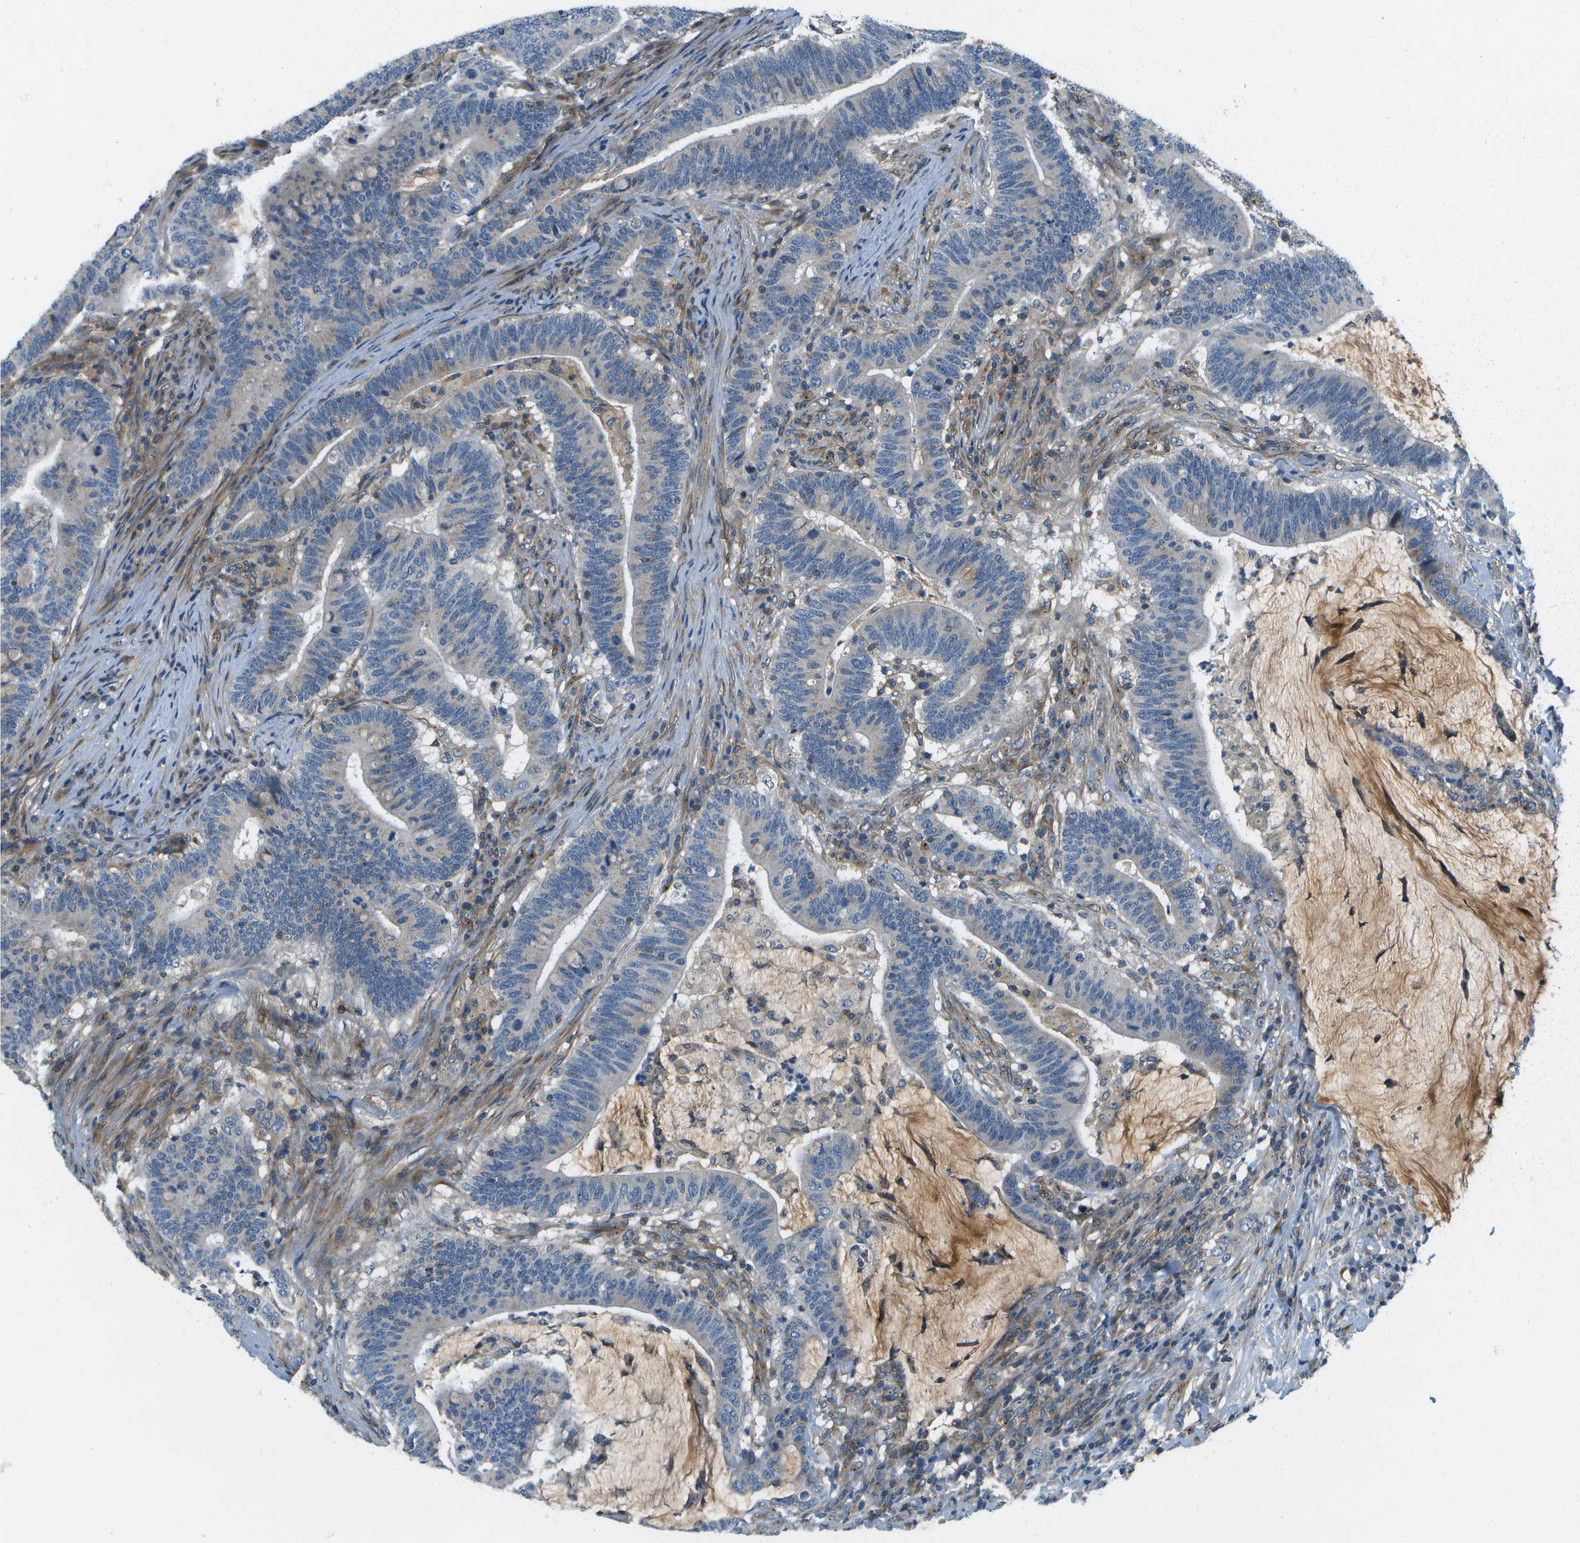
{"staining": {"intensity": "negative", "quantity": "none", "location": "none"}, "tissue": "colorectal cancer", "cell_type": "Tumor cells", "image_type": "cancer", "snomed": [{"axis": "morphology", "description": "Normal tissue, NOS"}, {"axis": "morphology", "description": "Adenocarcinoma, NOS"}, {"axis": "topography", "description": "Colon"}], "caption": "High power microscopy micrograph of an immunohistochemistry micrograph of colorectal adenocarcinoma, revealing no significant staining in tumor cells. (Stains: DAB (3,3'-diaminobenzidine) immunohistochemistry (IHC) with hematoxylin counter stain, Microscopy: brightfield microscopy at high magnification).", "gene": "CTIF", "patient": {"sex": "female", "age": 66}}